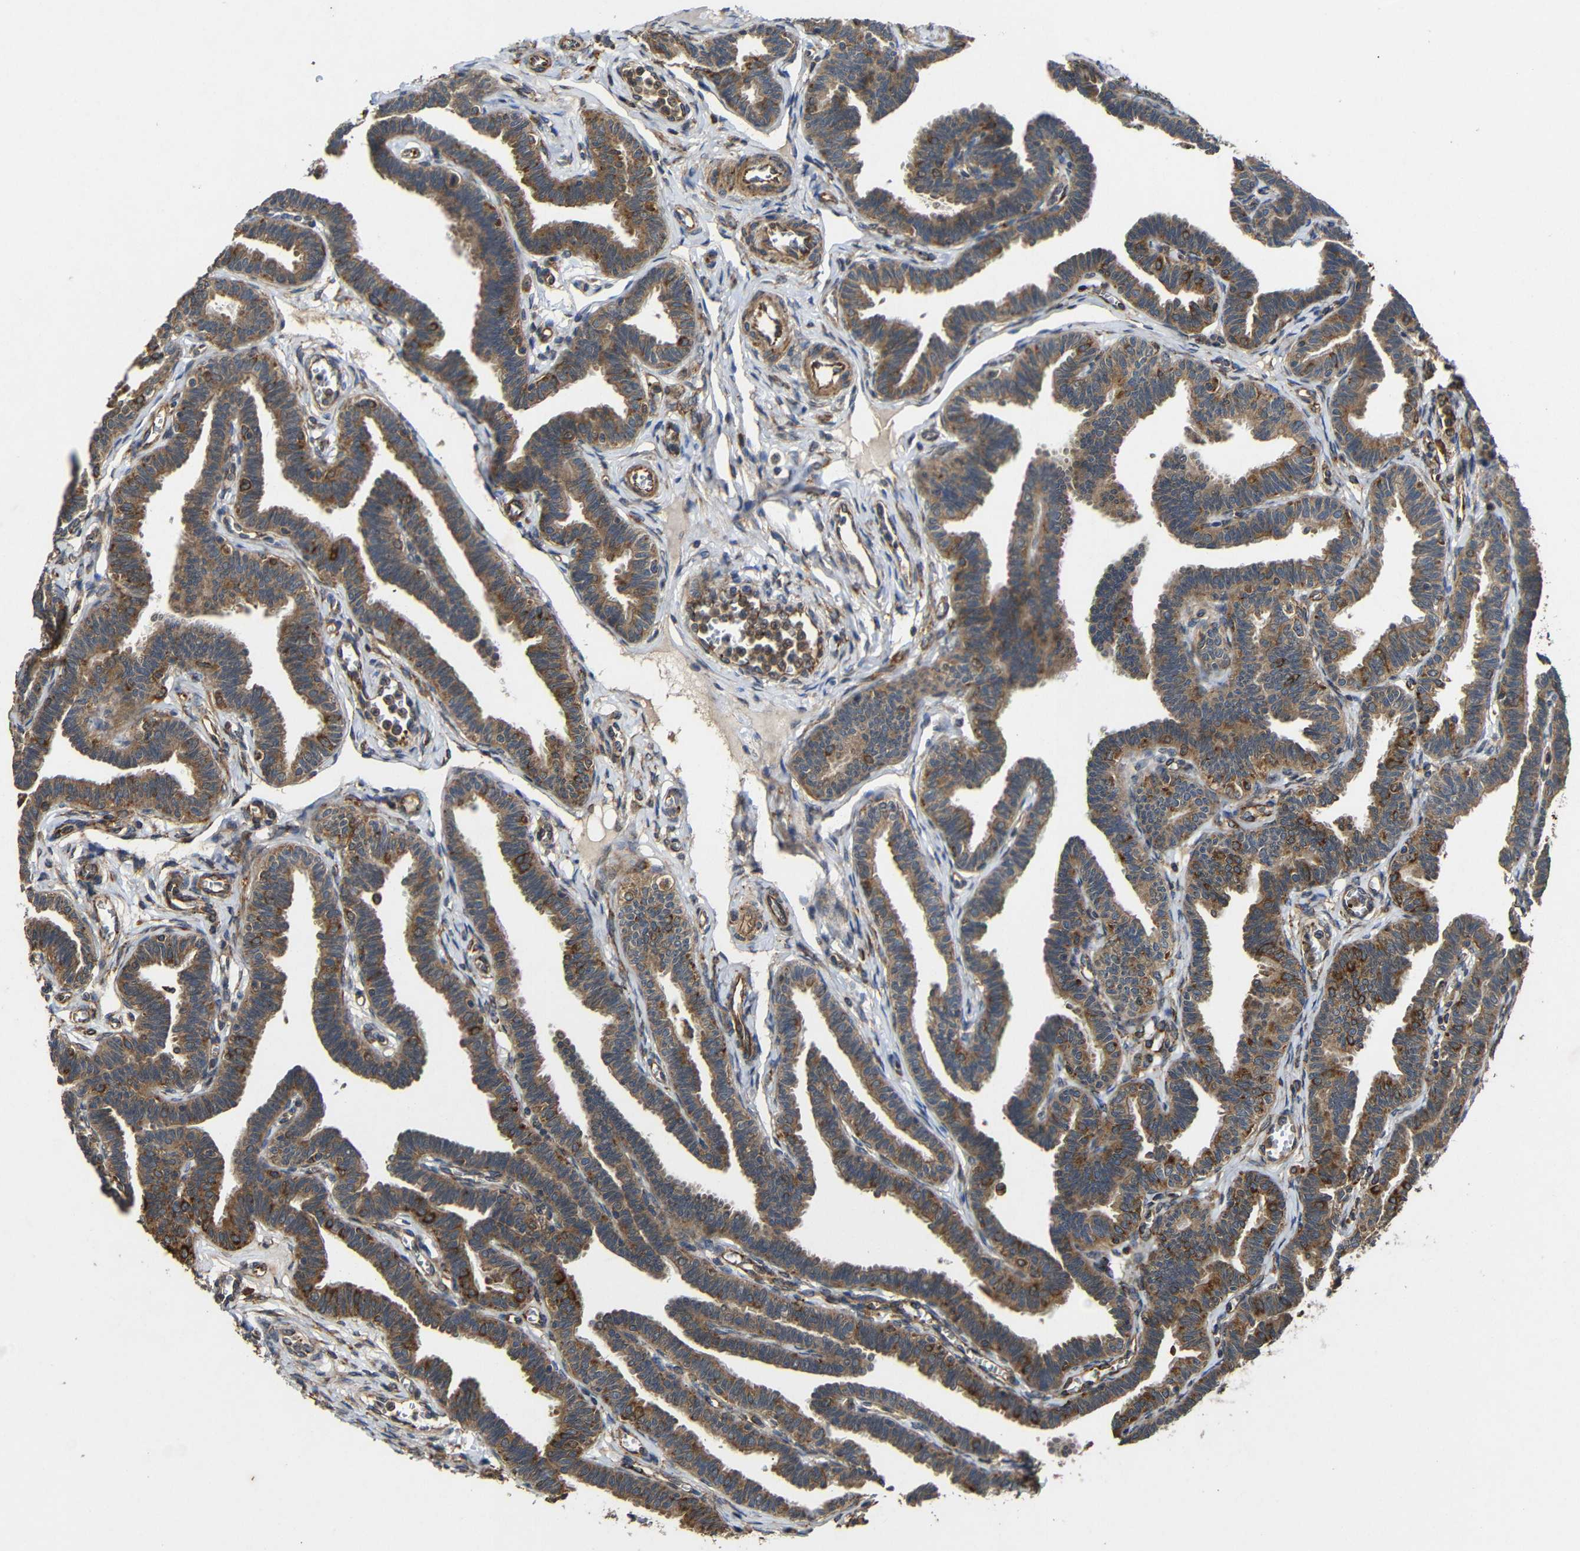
{"staining": {"intensity": "moderate", "quantity": ">75%", "location": "cytoplasmic/membranous"}, "tissue": "fallopian tube", "cell_type": "Glandular cells", "image_type": "normal", "snomed": [{"axis": "morphology", "description": "Normal tissue, NOS"}, {"axis": "topography", "description": "Fallopian tube"}, {"axis": "topography", "description": "Ovary"}], "caption": "The image shows a brown stain indicating the presence of a protein in the cytoplasmic/membranous of glandular cells in fallopian tube. (Stains: DAB (3,3'-diaminobenzidine) in brown, nuclei in blue, Microscopy: brightfield microscopy at high magnification).", "gene": "EIF2S1", "patient": {"sex": "female", "age": 23}}